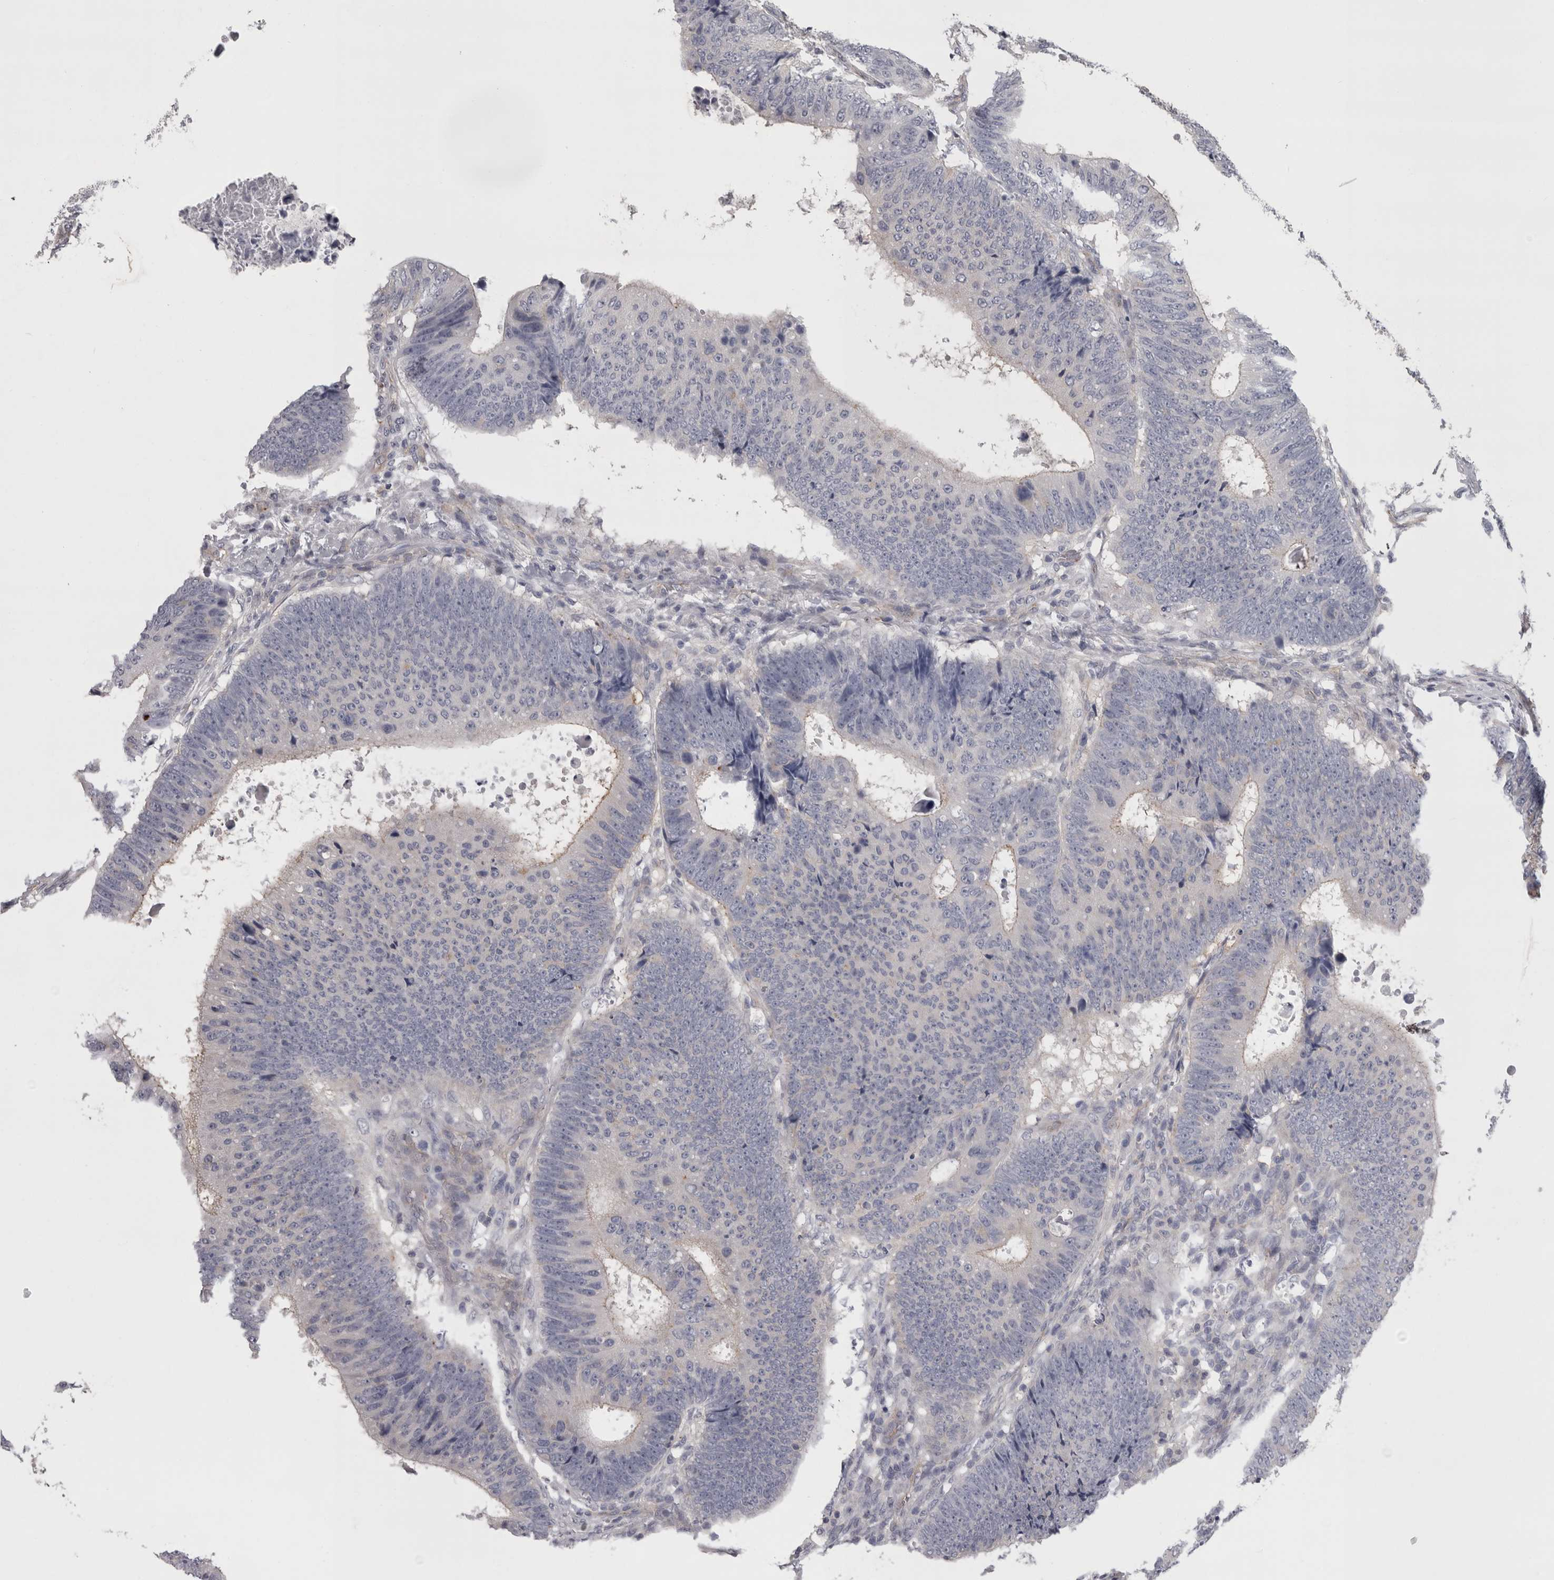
{"staining": {"intensity": "negative", "quantity": "none", "location": "none"}, "tissue": "colorectal cancer", "cell_type": "Tumor cells", "image_type": "cancer", "snomed": [{"axis": "morphology", "description": "Adenocarcinoma, NOS"}, {"axis": "topography", "description": "Colon"}], "caption": "DAB immunohistochemical staining of human adenocarcinoma (colorectal) demonstrates no significant expression in tumor cells. (Brightfield microscopy of DAB (3,3'-diaminobenzidine) IHC at high magnification).", "gene": "LYZL6", "patient": {"sex": "male", "age": 56}}